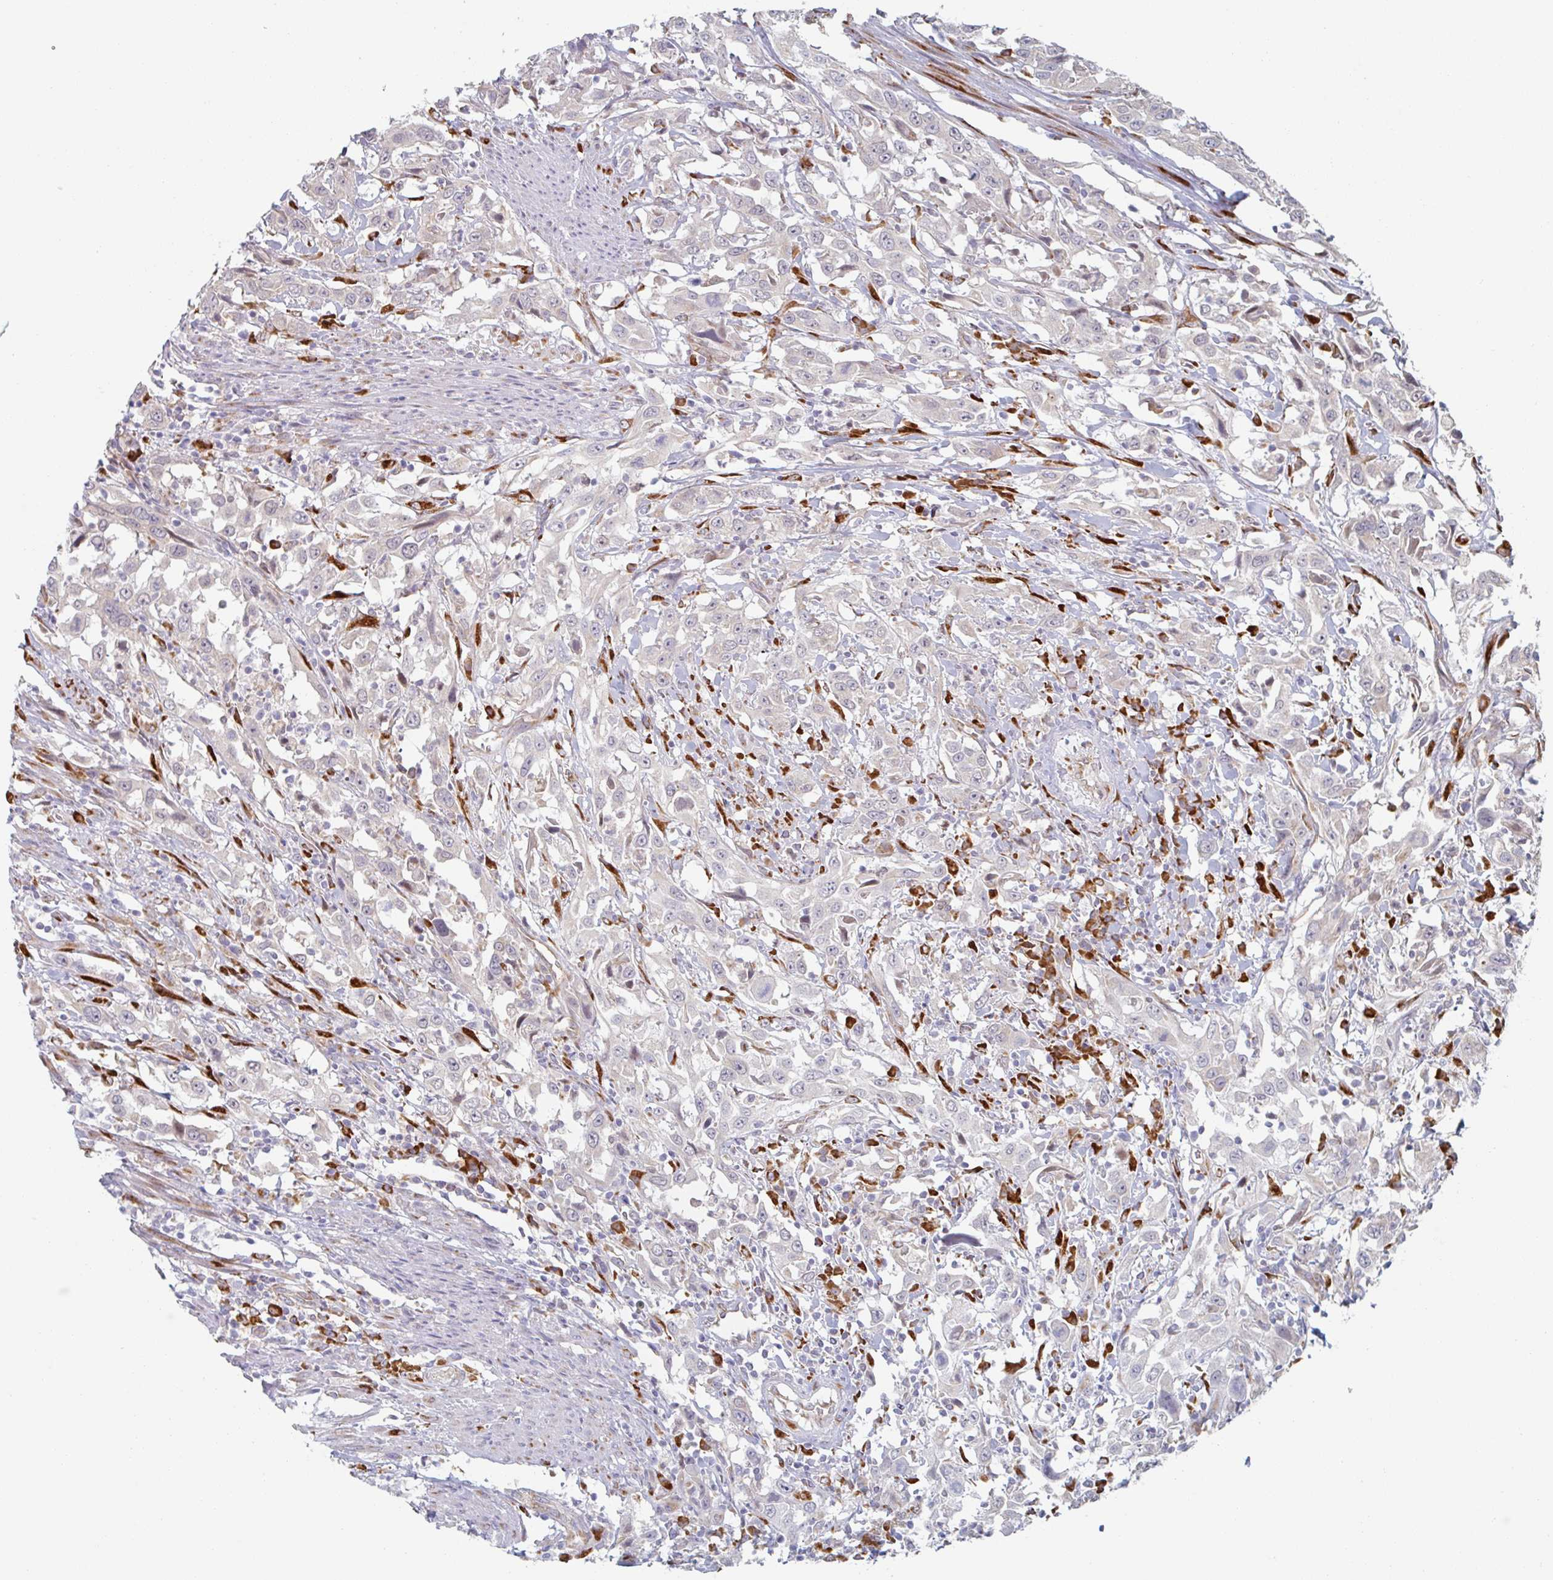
{"staining": {"intensity": "negative", "quantity": "none", "location": "none"}, "tissue": "urothelial cancer", "cell_type": "Tumor cells", "image_type": "cancer", "snomed": [{"axis": "morphology", "description": "Urothelial carcinoma, High grade"}, {"axis": "topography", "description": "Urinary bladder"}], "caption": "Immunohistochemistry (IHC) of human urothelial cancer shows no positivity in tumor cells. (Stains: DAB (3,3'-diaminobenzidine) immunohistochemistry (IHC) with hematoxylin counter stain, Microscopy: brightfield microscopy at high magnification).", "gene": "TRAPPC10", "patient": {"sex": "male", "age": 61}}